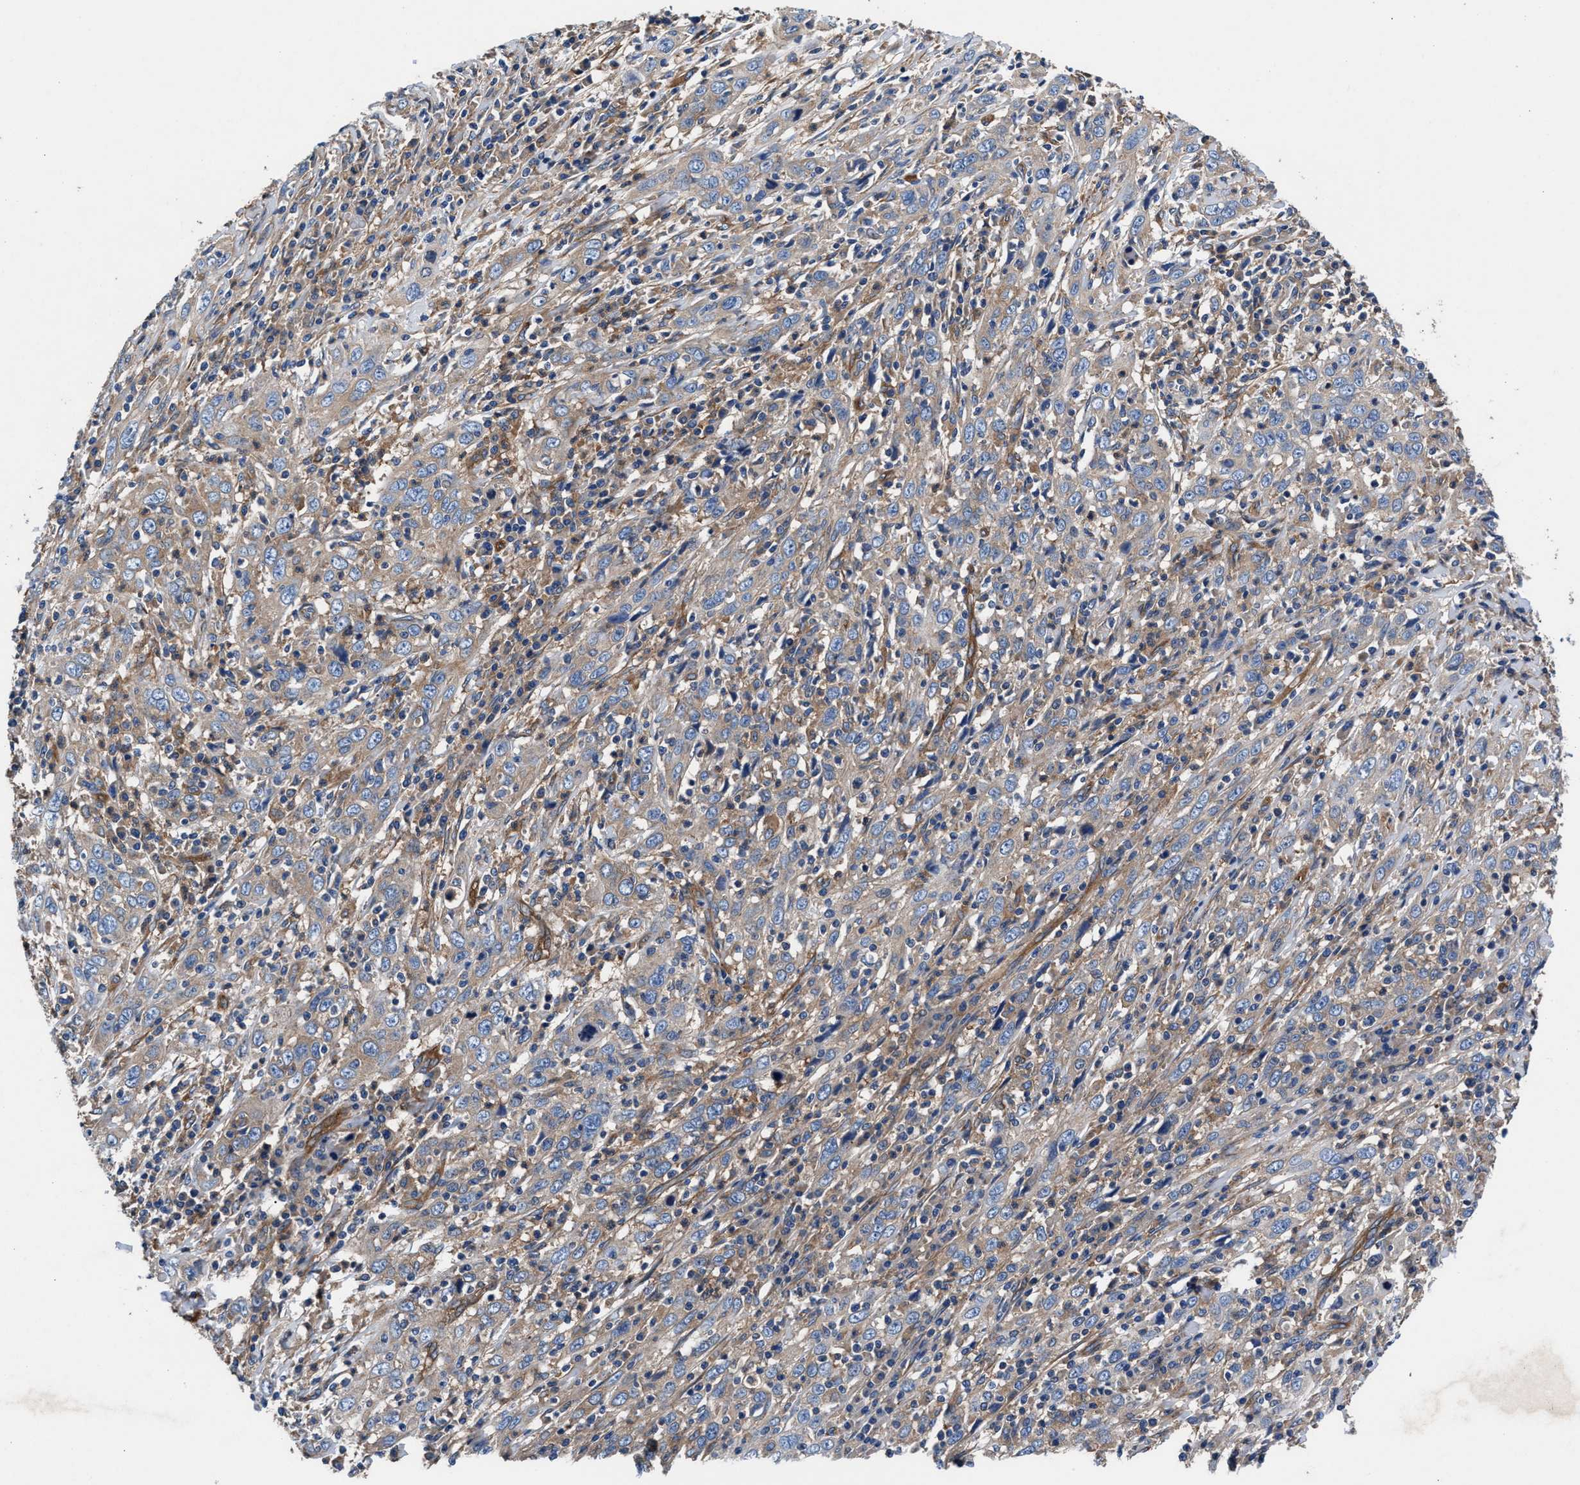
{"staining": {"intensity": "weak", "quantity": "<25%", "location": "cytoplasmic/membranous"}, "tissue": "cervical cancer", "cell_type": "Tumor cells", "image_type": "cancer", "snomed": [{"axis": "morphology", "description": "Squamous cell carcinoma, NOS"}, {"axis": "topography", "description": "Cervix"}], "caption": "Immunohistochemical staining of cervical cancer (squamous cell carcinoma) shows no significant positivity in tumor cells.", "gene": "SH3GL1", "patient": {"sex": "female", "age": 46}}